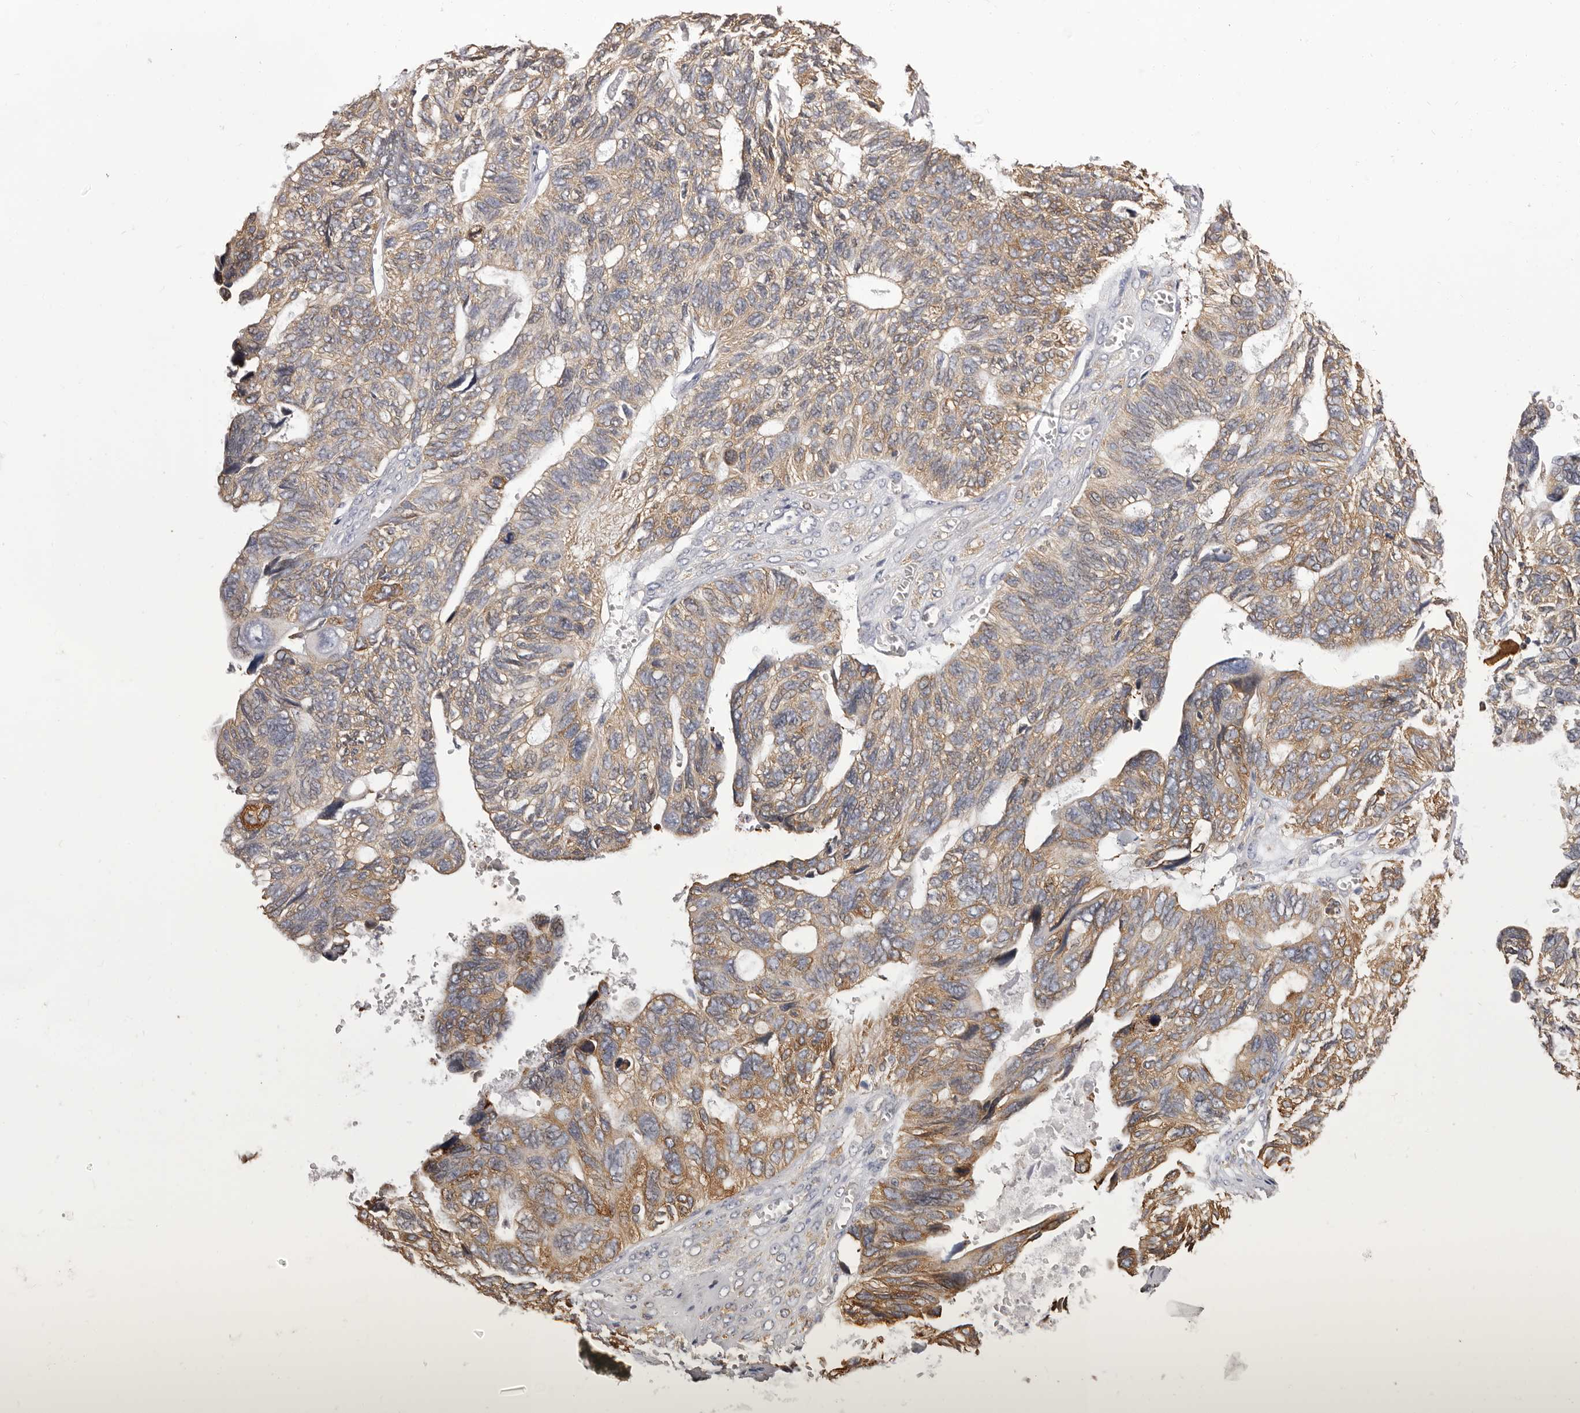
{"staining": {"intensity": "moderate", "quantity": ">75%", "location": "cytoplasmic/membranous"}, "tissue": "ovarian cancer", "cell_type": "Tumor cells", "image_type": "cancer", "snomed": [{"axis": "morphology", "description": "Cystadenocarcinoma, serous, NOS"}, {"axis": "topography", "description": "Ovary"}], "caption": "This image exhibits IHC staining of human ovarian serous cystadenocarcinoma, with medium moderate cytoplasmic/membranous staining in about >75% of tumor cells.", "gene": "QRSL1", "patient": {"sex": "female", "age": 79}}